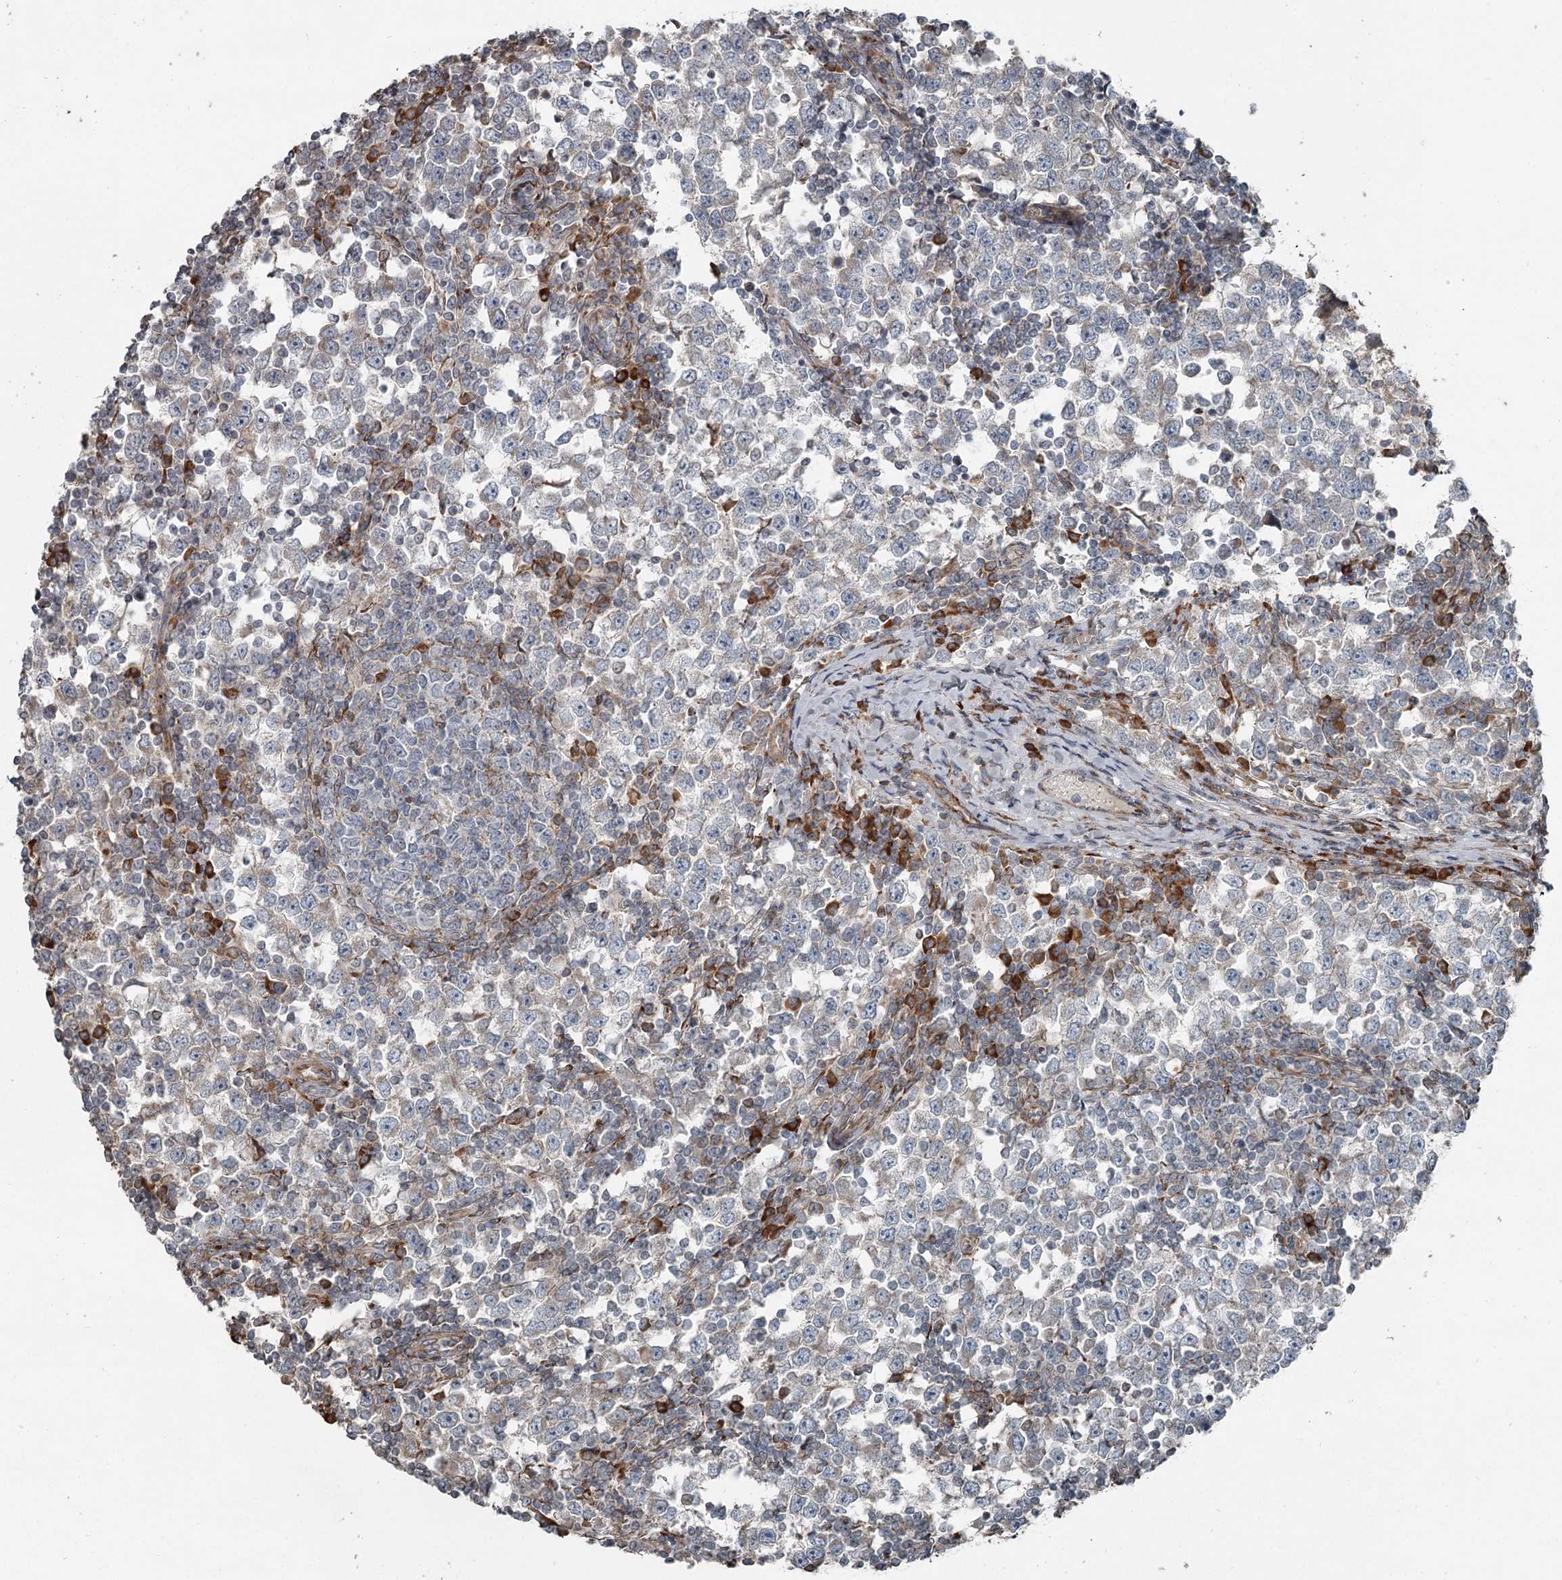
{"staining": {"intensity": "weak", "quantity": "<25%", "location": "cytoplasmic/membranous"}, "tissue": "testis cancer", "cell_type": "Tumor cells", "image_type": "cancer", "snomed": [{"axis": "morphology", "description": "Seminoma, NOS"}, {"axis": "topography", "description": "Testis"}], "caption": "Protein analysis of seminoma (testis) exhibits no significant expression in tumor cells. (DAB immunohistochemistry (IHC) visualized using brightfield microscopy, high magnification).", "gene": "RASSF8", "patient": {"sex": "male", "age": 65}}